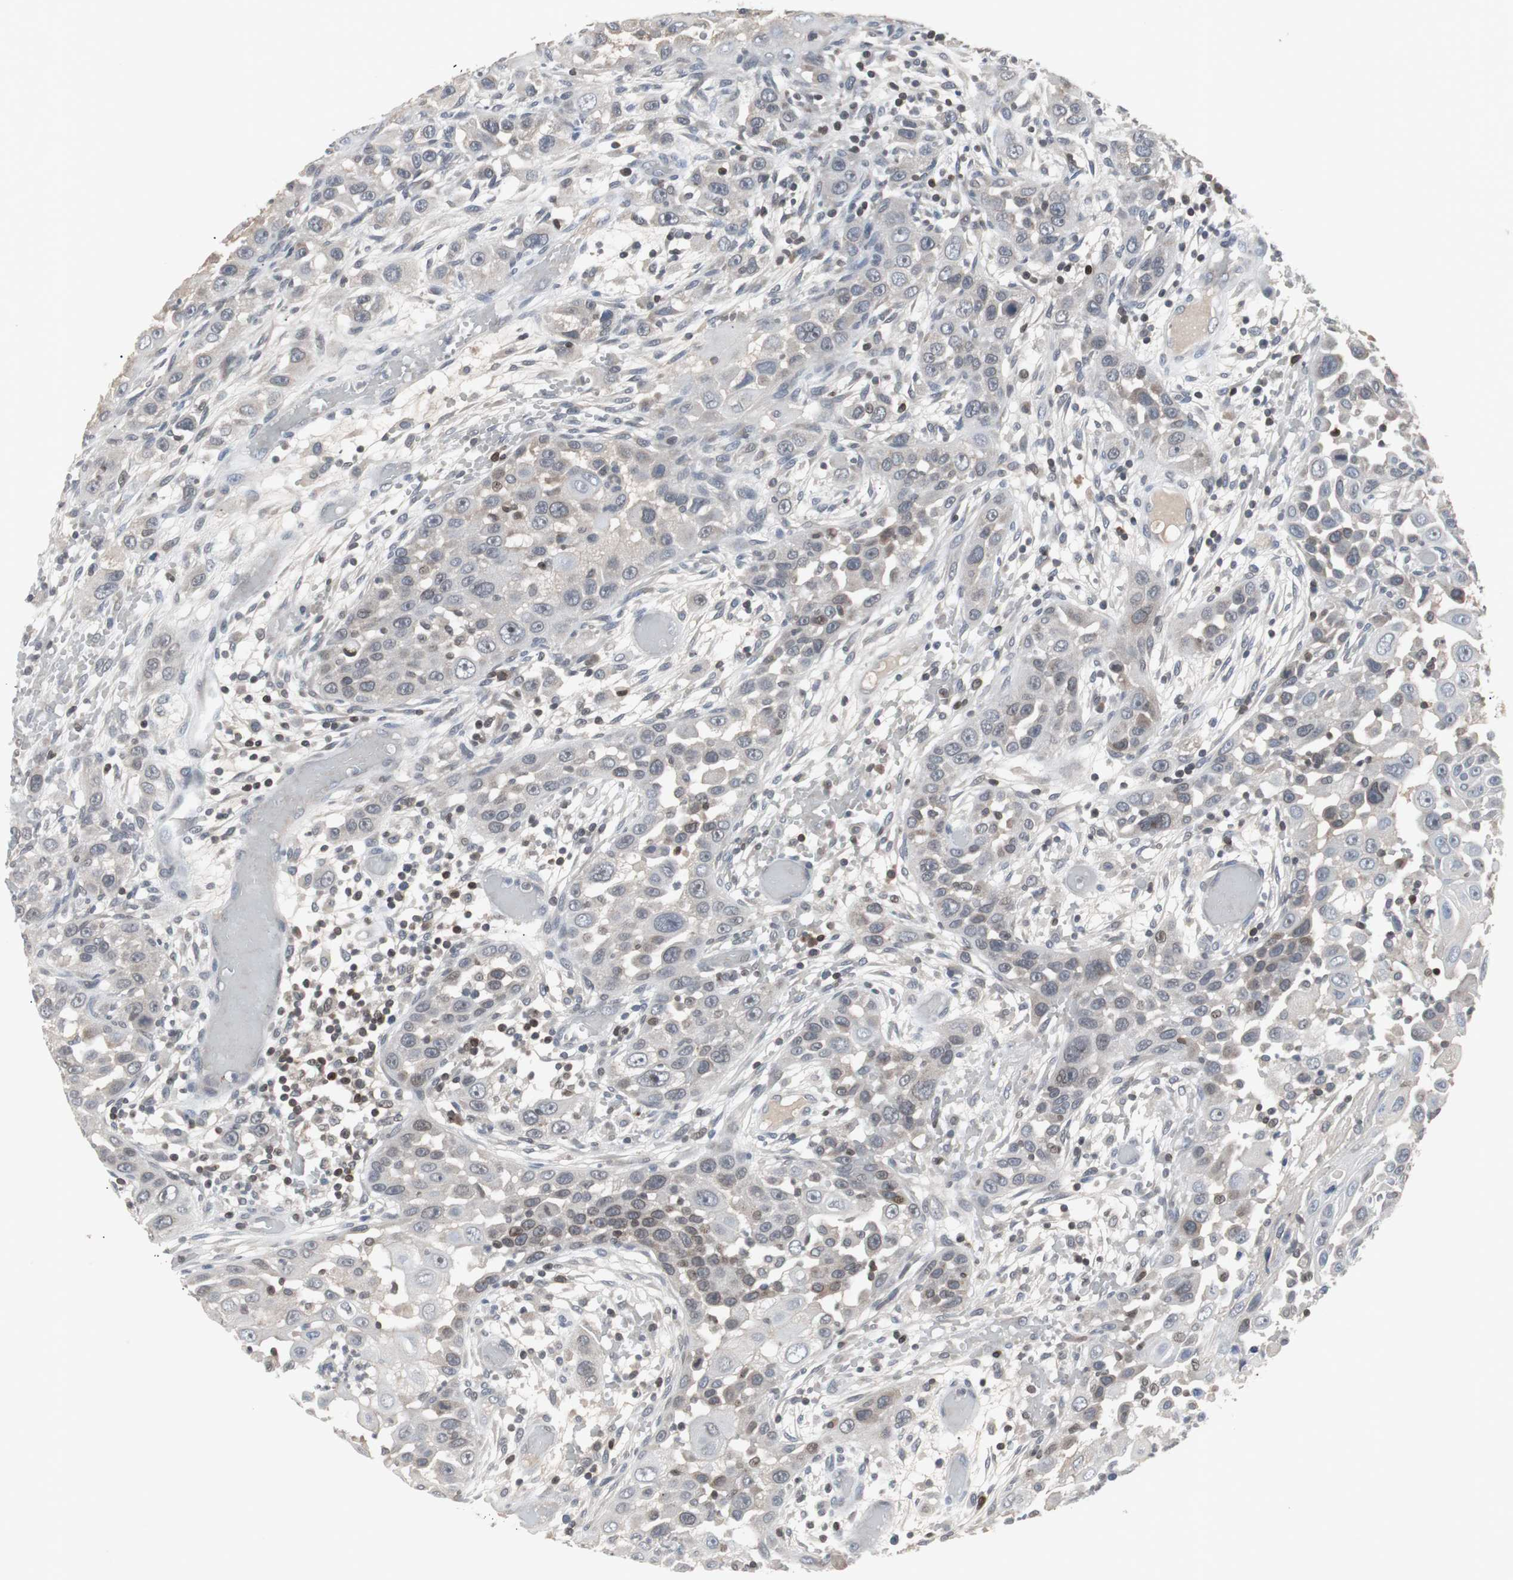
{"staining": {"intensity": "negative", "quantity": "none", "location": "none"}, "tissue": "head and neck cancer", "cell_type": "Tumor cells", "image_type": "cancer", "snomed": [{"axis": "morphology", "description": "Carcinoma, NOS"}, {"axis": "topography", "description": "Head-Neck"}], "caption": "Immunohistochemistry (IHC) of carcinoma (head and neck) reveals no staining in tumor cells. (Brightfield microscopy of DAB (3,3'-diaminobenzidine) IHC at high magnification).", "gene": "ZNF396", "patient": {"sex": "male", "age": 87}}